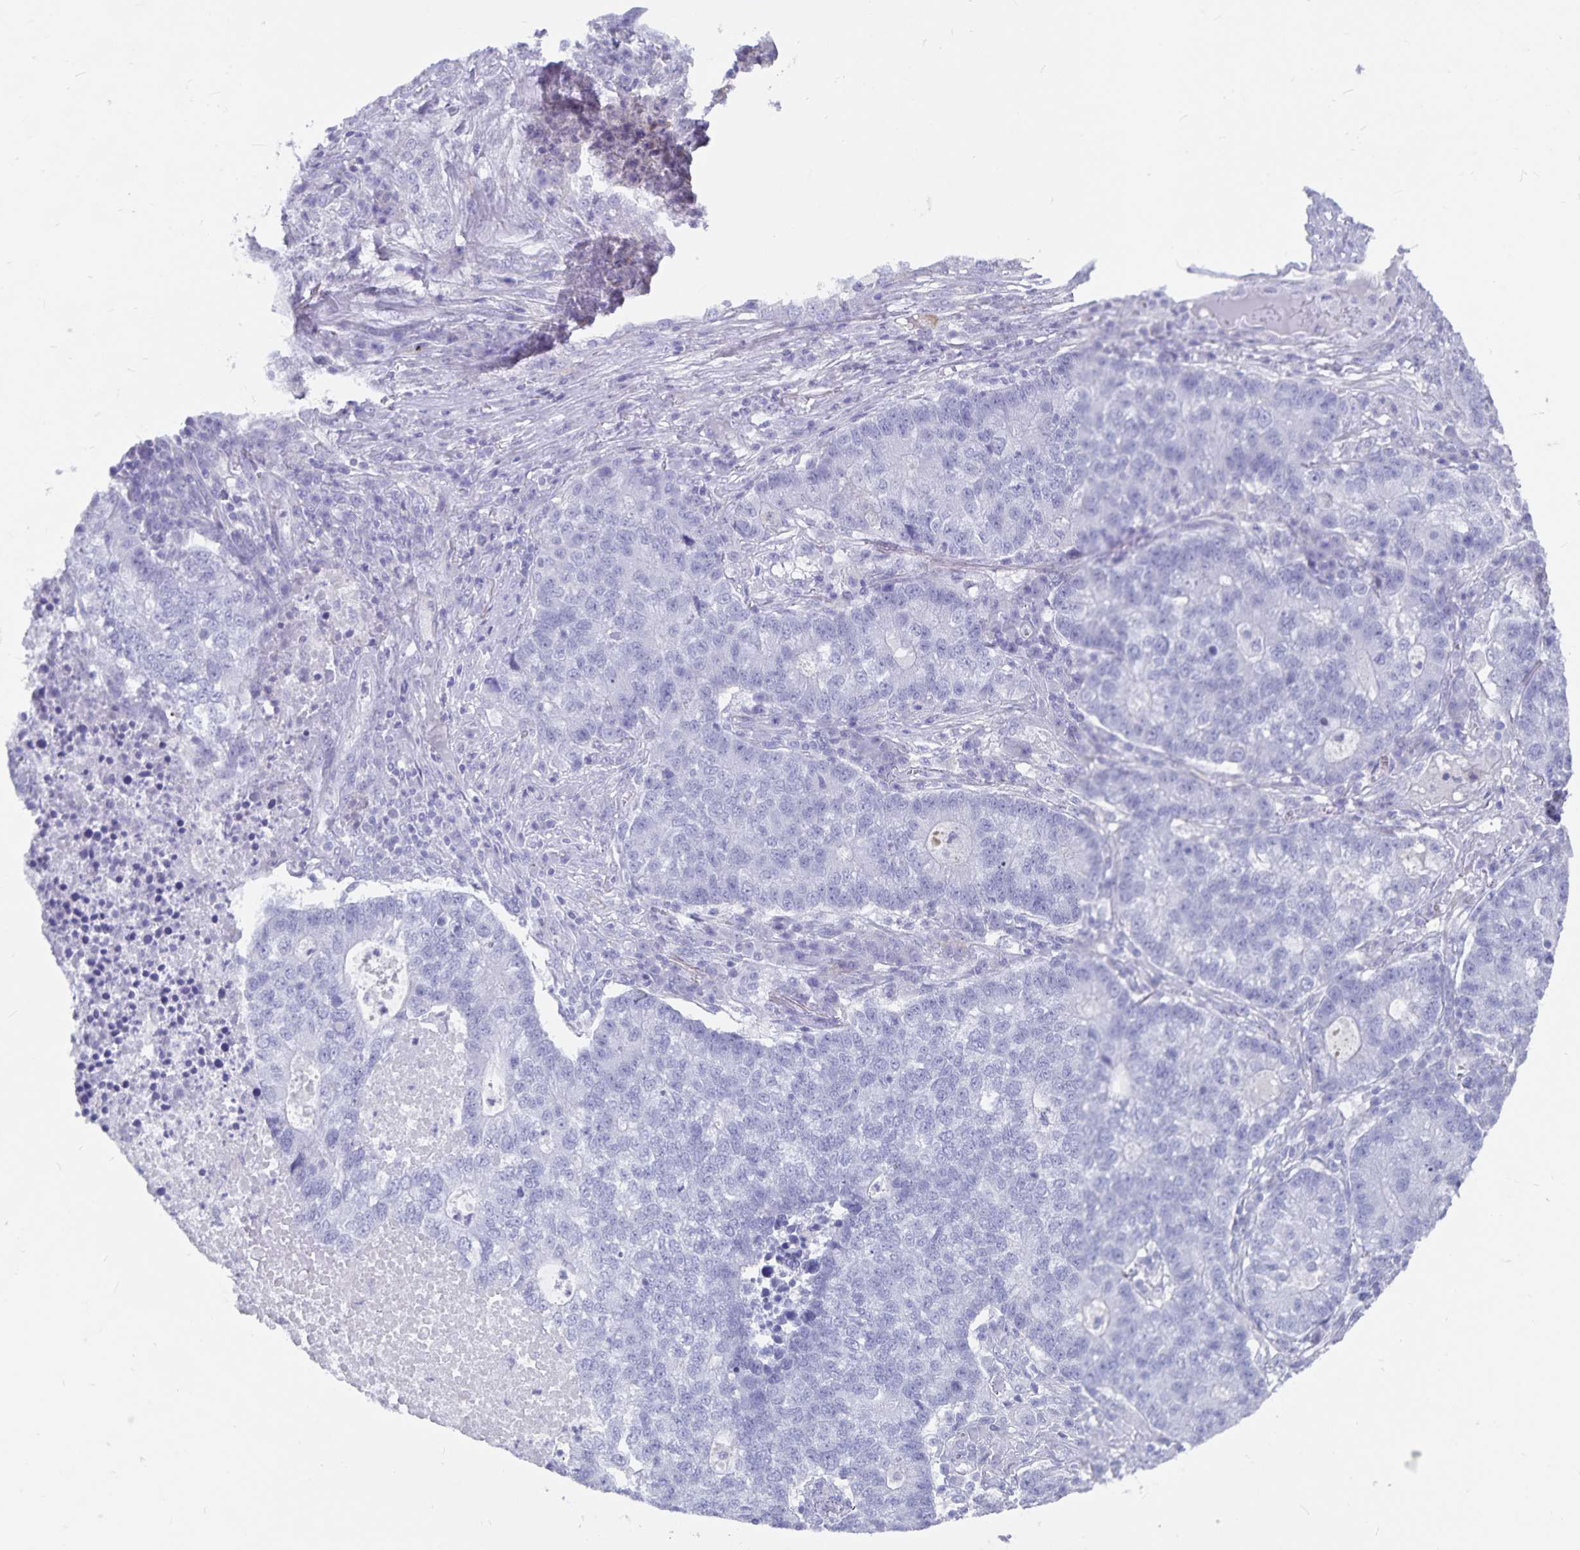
{"staining": {"intensity": "negative", "quantity": "none", "location": "none"}, "tissue": "lung cancer", "cell_type": "Tumor cells", "image_type": "cancer", "snomed": [{"axis": "morphology", "description": "Adenocarcinoma, NOS"}, {"axis": "topography", "description": "Lung"}], "caption": "An immunohistochemistry (IHC) histopathology image of lung cancer is shown. There is no staining in tumor cells of lung cancer.", "gene": "PLAC1", "patient": {"sex": "male", "age": 57}}